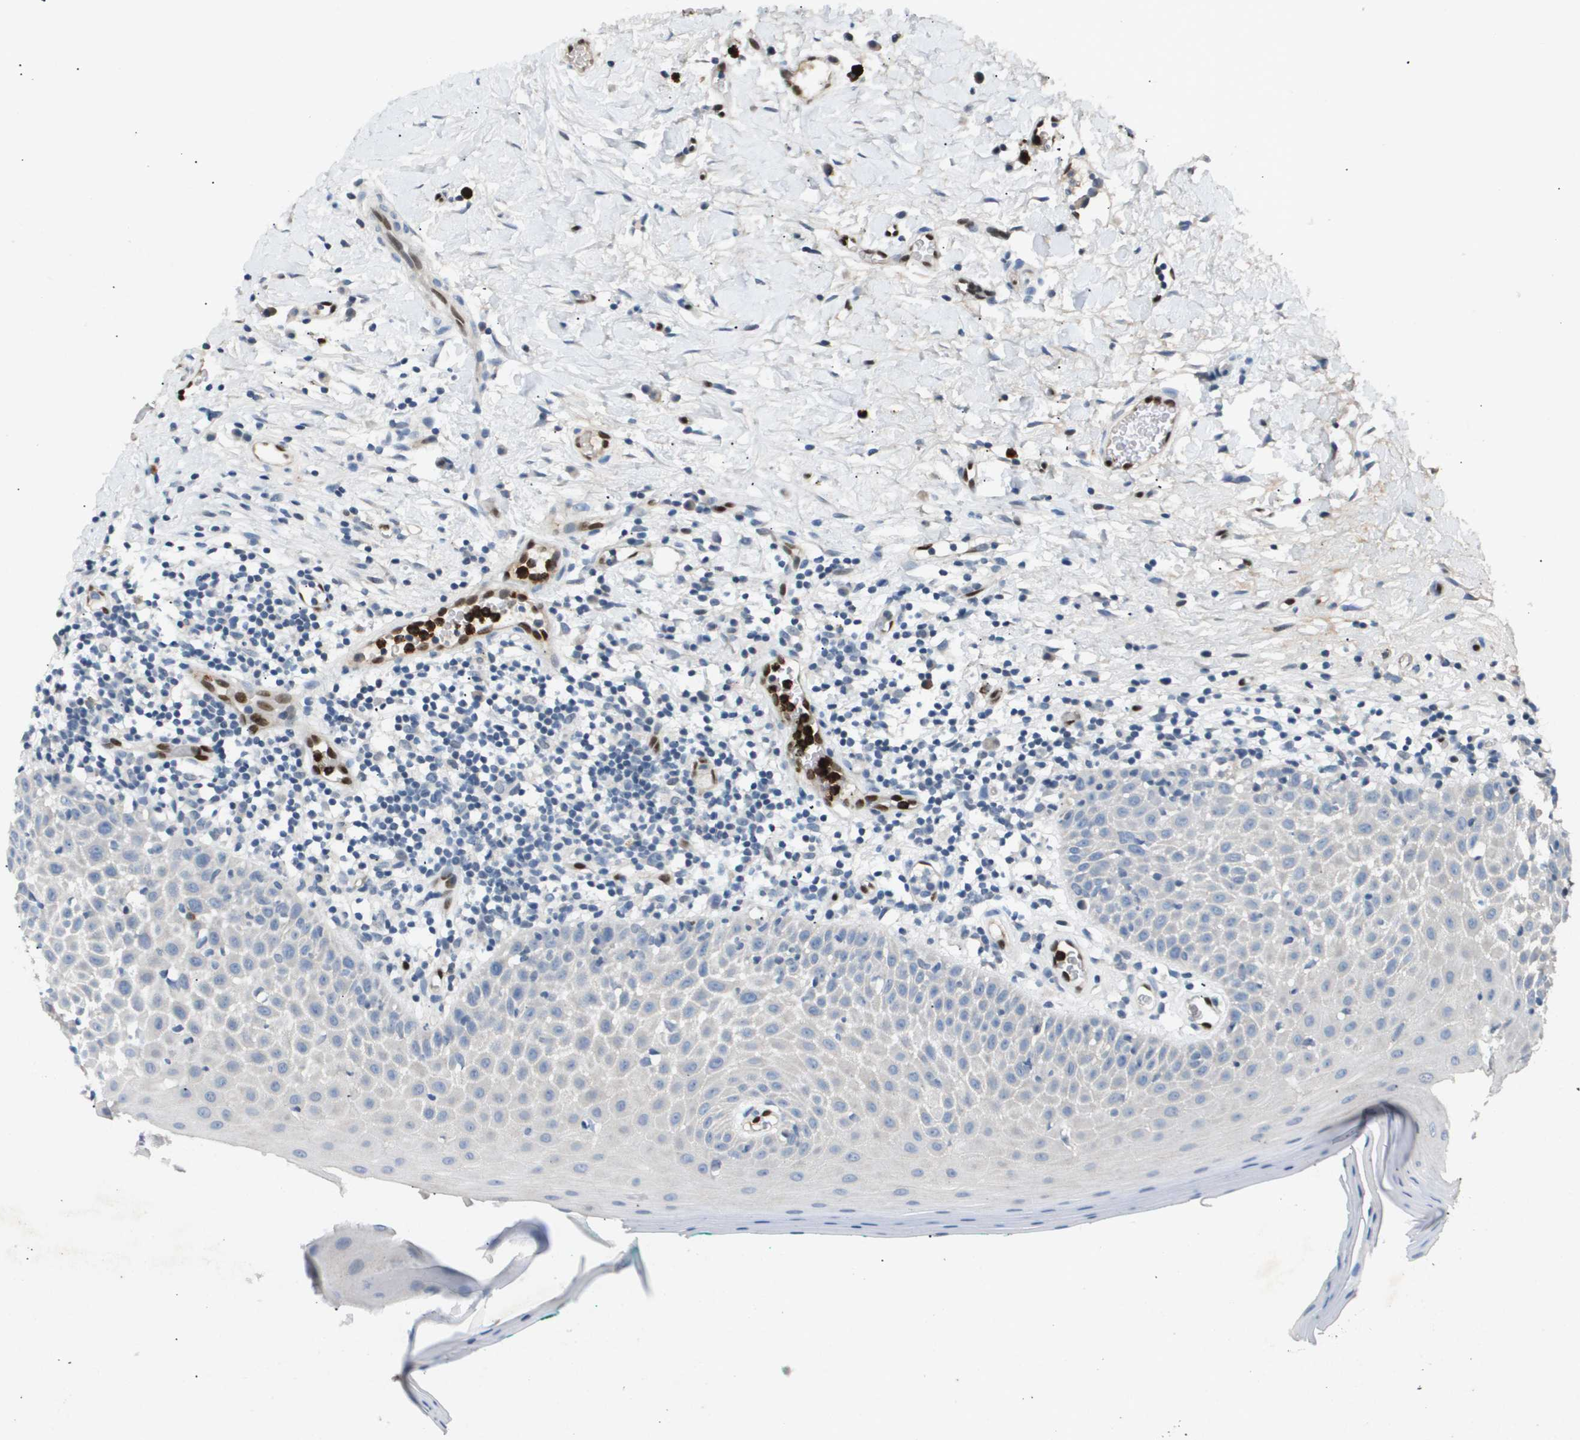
{"staining": {"intensity": "weak", "quantity": "<25%", "location": "cytoplasmic/membranous"}, "tissue": "oral mucosa", "cell_type": "Squamous epithelial cells", "image_type": "normal", "snomed": [{"axis": "morphology", "description": "Normal tissue, NOS"}, {"axis": "topography", "description": "Skeletal muscle"}, {"axis": "topography", "description": "Oral tissue"}], "caption": "High power microscopy histopathology image of an immunohistochemistry photomicrograph of normal oral mucosa, revealing no significant expression in squamous epithelial cells. The staining is performed using DAB brown chromogen with nuclei counter-stained in using hematoxylin.", "gene": "ERG", "patient": {"sex": "male", "age": 58}}